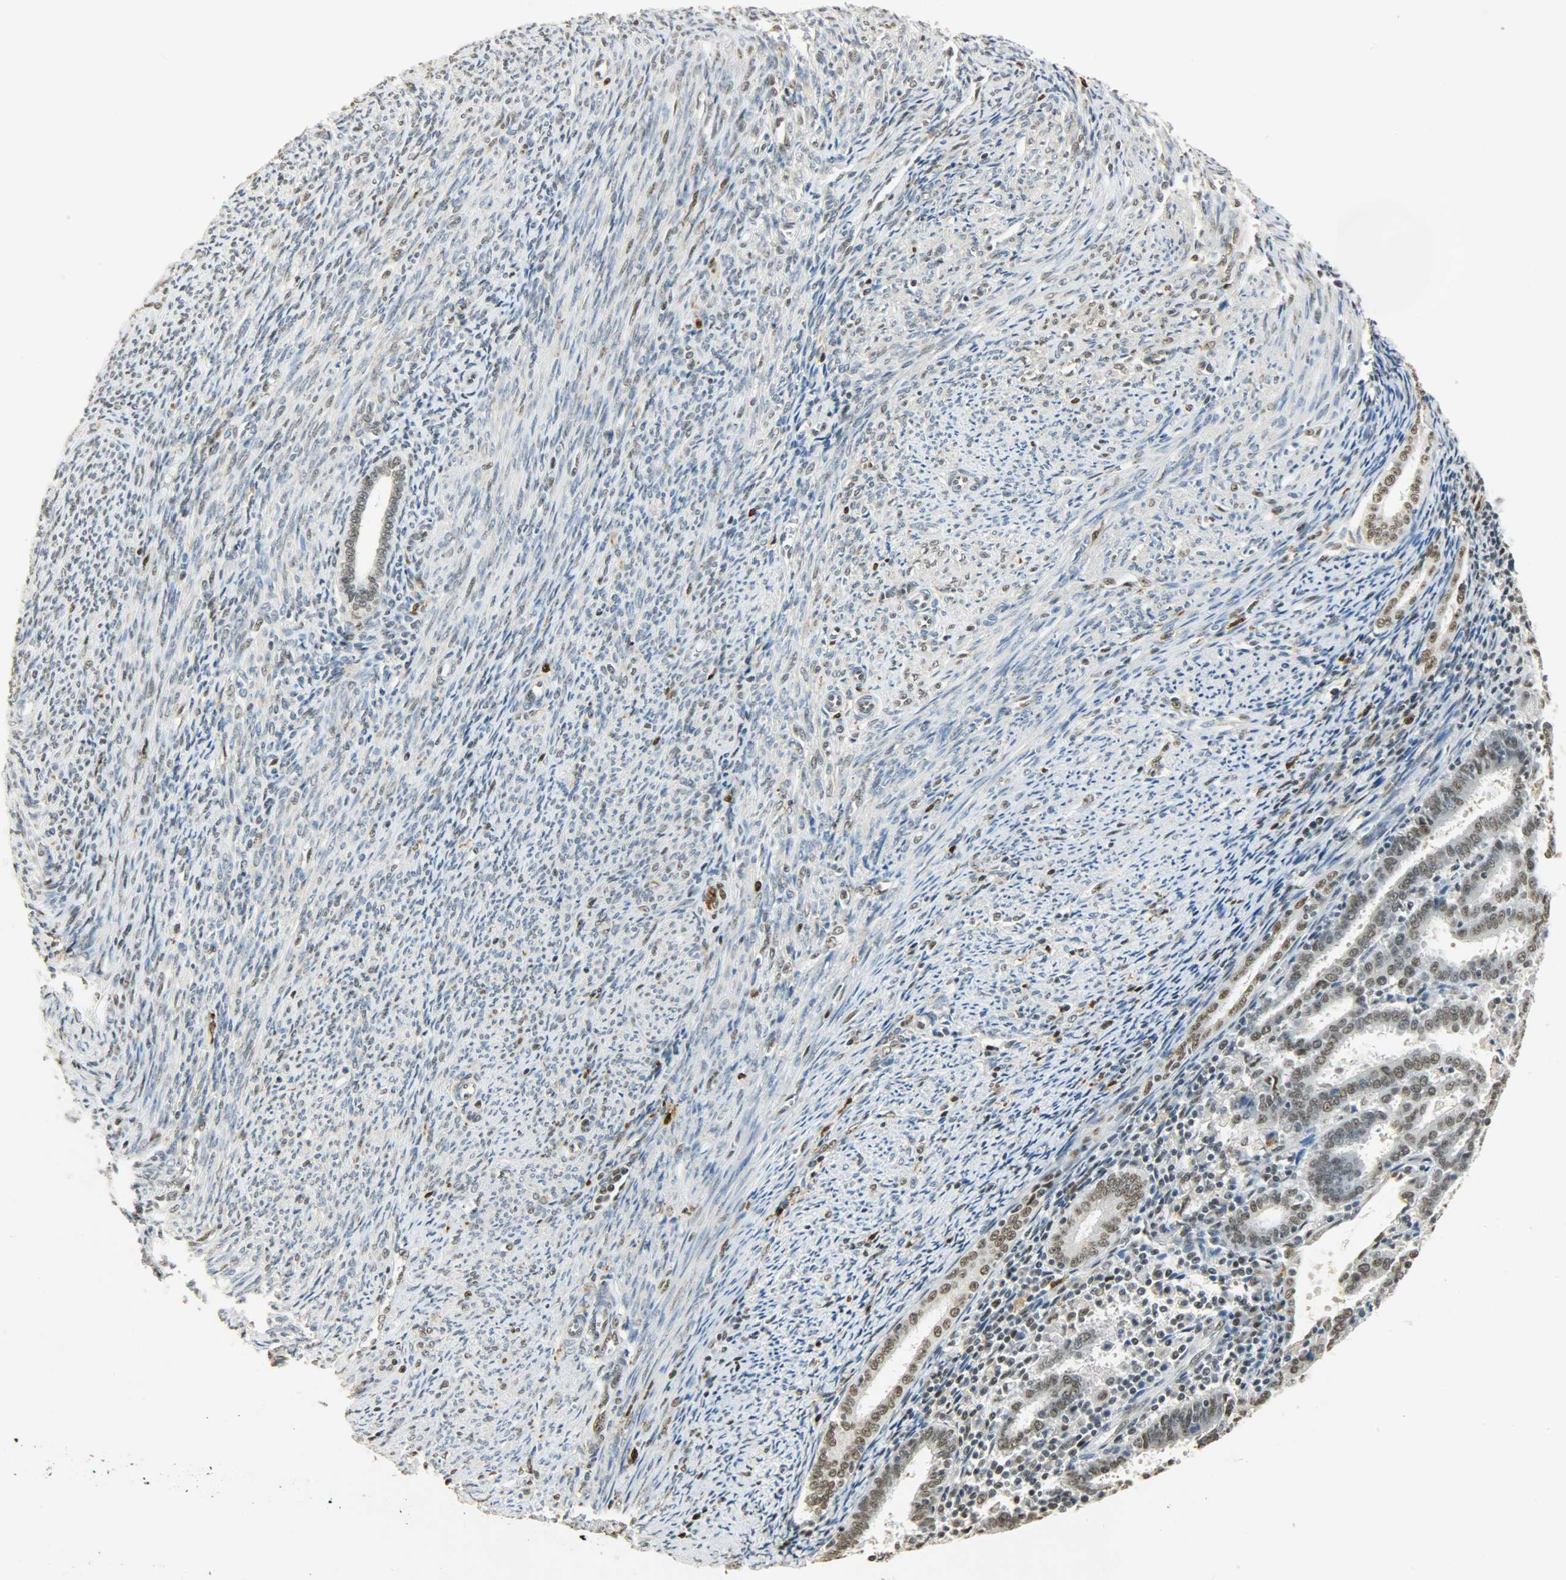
{"staining": {"intensity": "moderate", "quantity": ">75%", "location": "nuclear"}, "tissue": "endometrial cancer", "cell_type": "Tumor cells", "image_type": "cancer", "snomed": [{"axis": "morphology", "description": "Adenocarcinoma, NOS"}, {"axis": "topography", "description": "Uterus"}], "caption": "Protein analysis of endometrial cancer tissue shows moderate nuclear positivity in about >75% of tumor cells. (Brightfield microscopy of DAB IHC at high magnification).", "gene": "NGFR", "patient": {"sex": "female", "age": 83}}